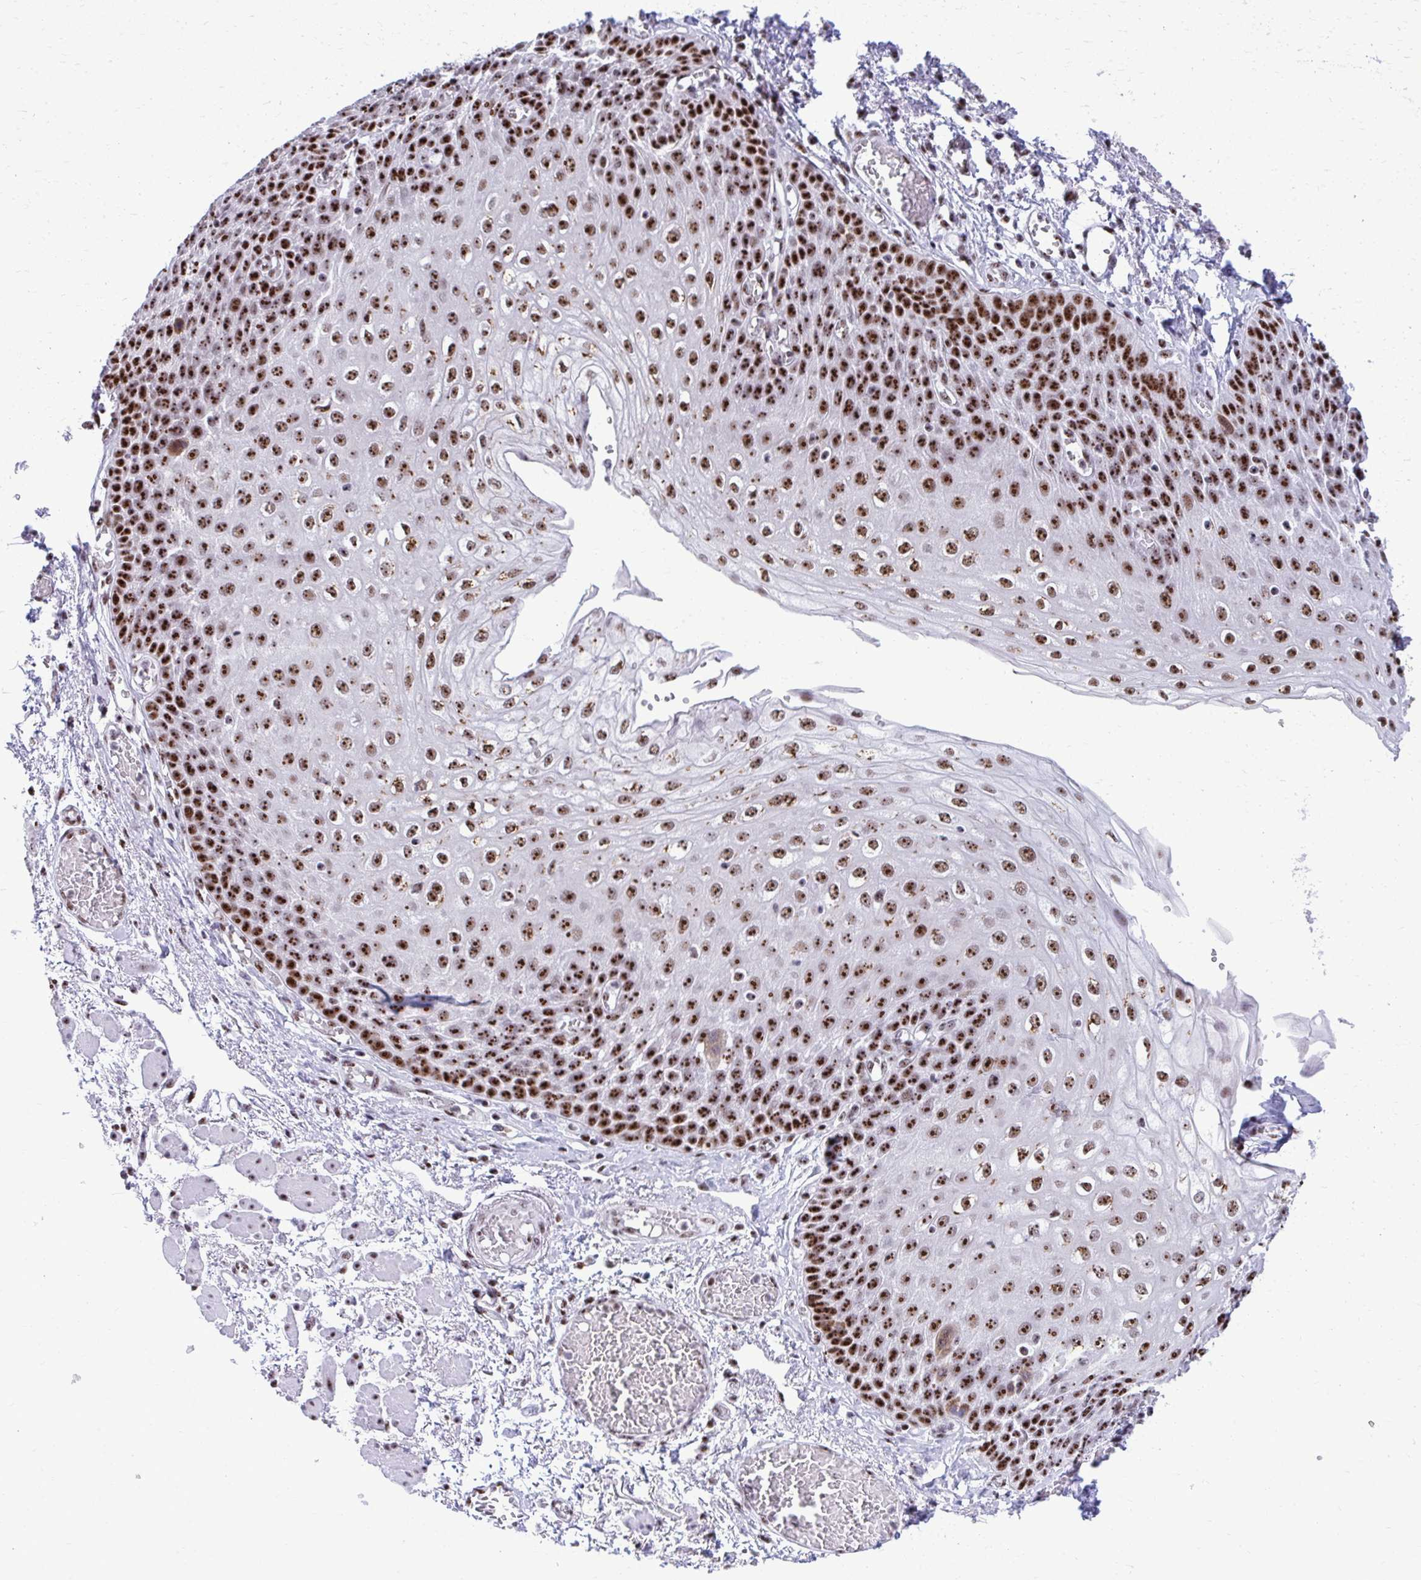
{"staining": {"intensity": "strong", "quantity": ">75%", "location": "nuclear"}, "tissue": "esophagus", "cell_type": "Squamous epithelial cells", "image_type": "normal", "snomed": [{"axis": "morphology", "description": "Normal tissue, NOS"}, {"axis": "morphology", "description": "Adenocarcinoma, NOS"}, {"axis": "topography", "description": "Esophagus"}], "caption": "DAB (3,3'-diaminobenzidine) immunohistochemical staining of benign human esophagus exhibits strong nuclear protein staining in about >75% of squamous epithelial cells. (Brightfield microscopy of DAB IHC at high magnification).", "gene": "PELP1", "patient": {"sex": "male", "age": 81}}